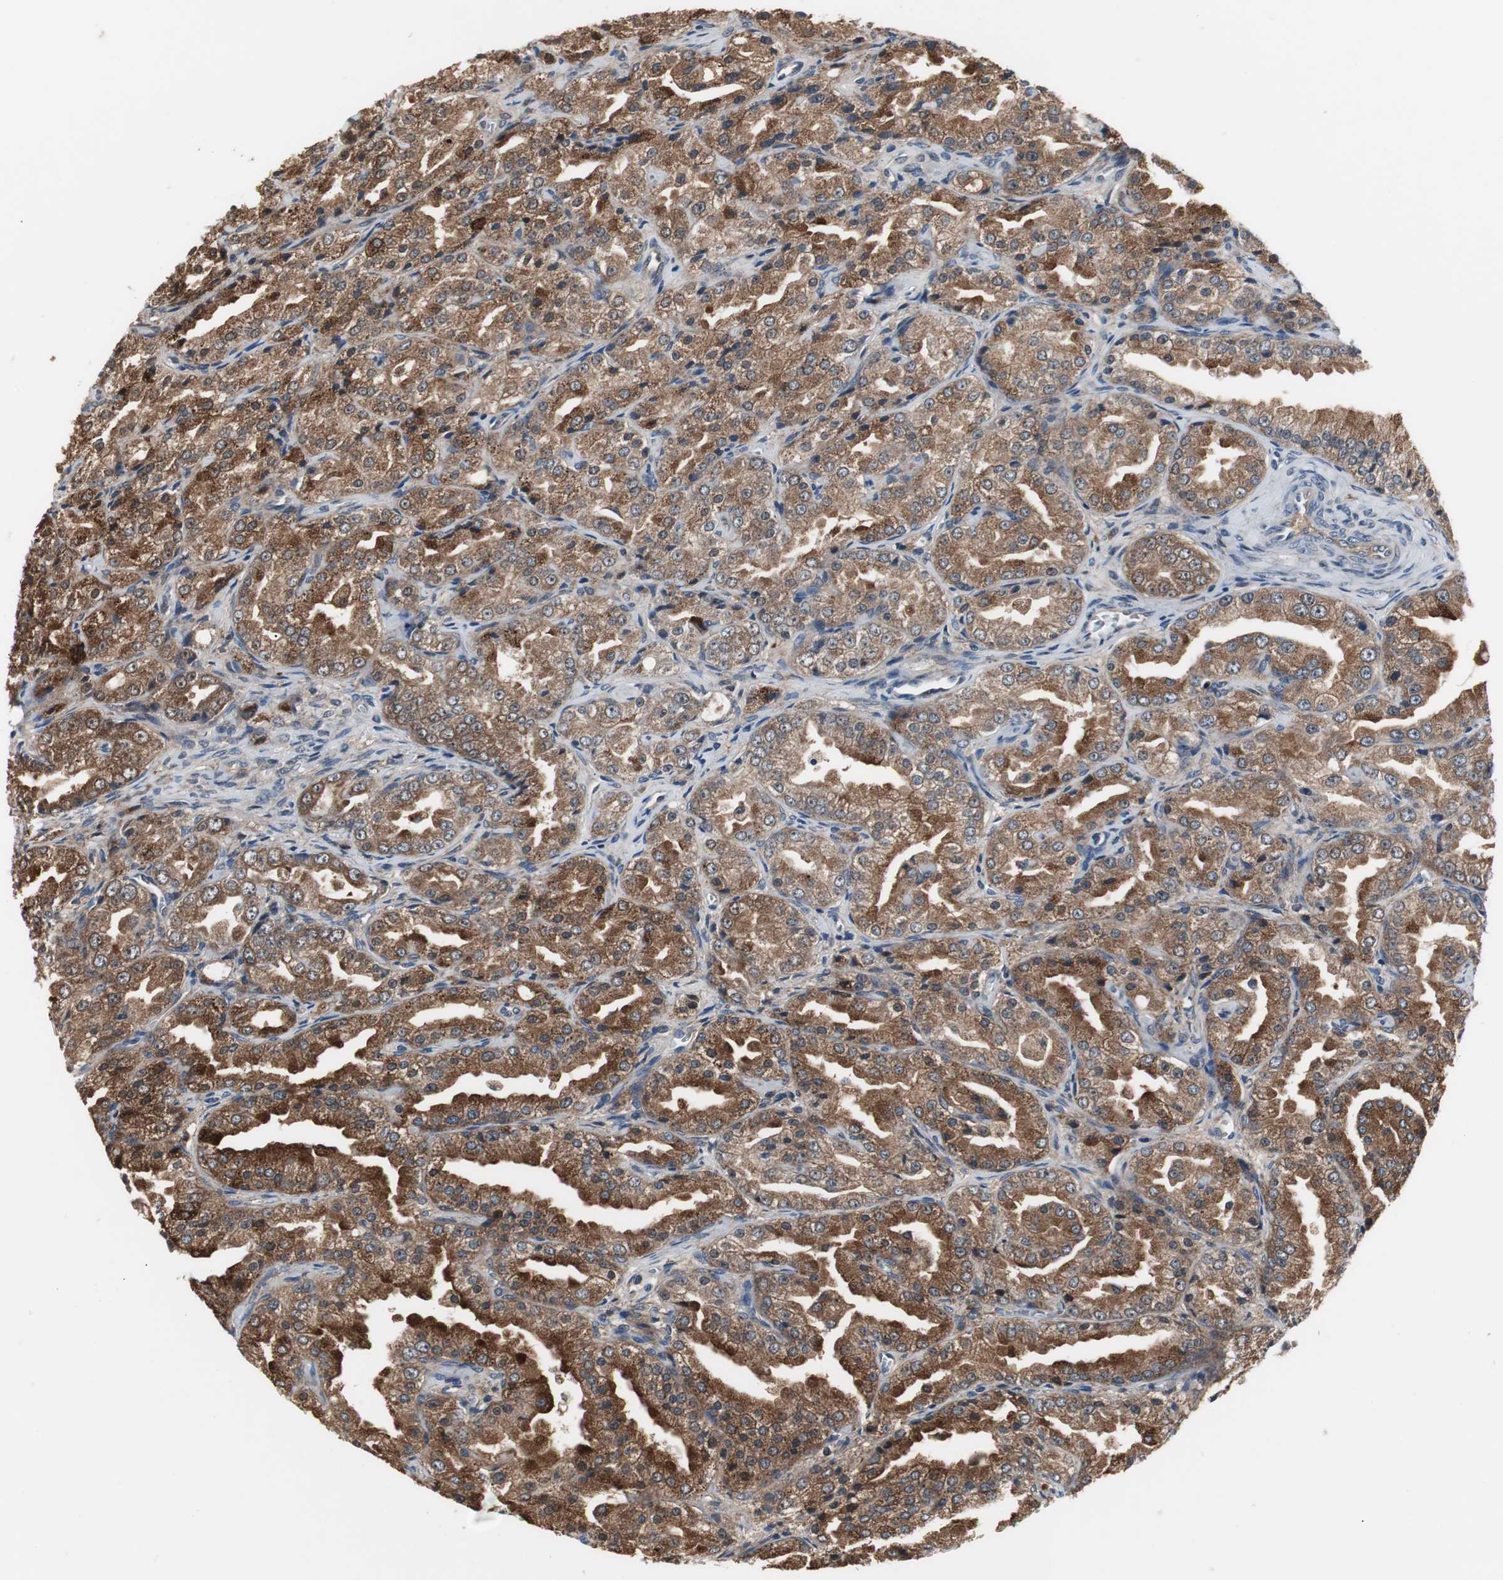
{"staining": {"intensity": "strong", "quantity": ">75%", "location": "cytoplasmic/membranous"}, "tissue": "prostate cancer", "cell_type": "Tumor cells", "image_type": "cancer", "snomed": [{"axis": "morphology", "description": "Adenocarcinoma, High grade"}, {"axis": "topography", "description": "Prostate"}], "caption": "Prostate cancer (high-grade adenocarcinoma) stained for a protein (brown) exhibits strong cytoplasmic/membranous positive positivity in approximately >75% of tumor cells.", "gene": "ZSCAN22", "patient": {"sex": "male", "age": 61}}